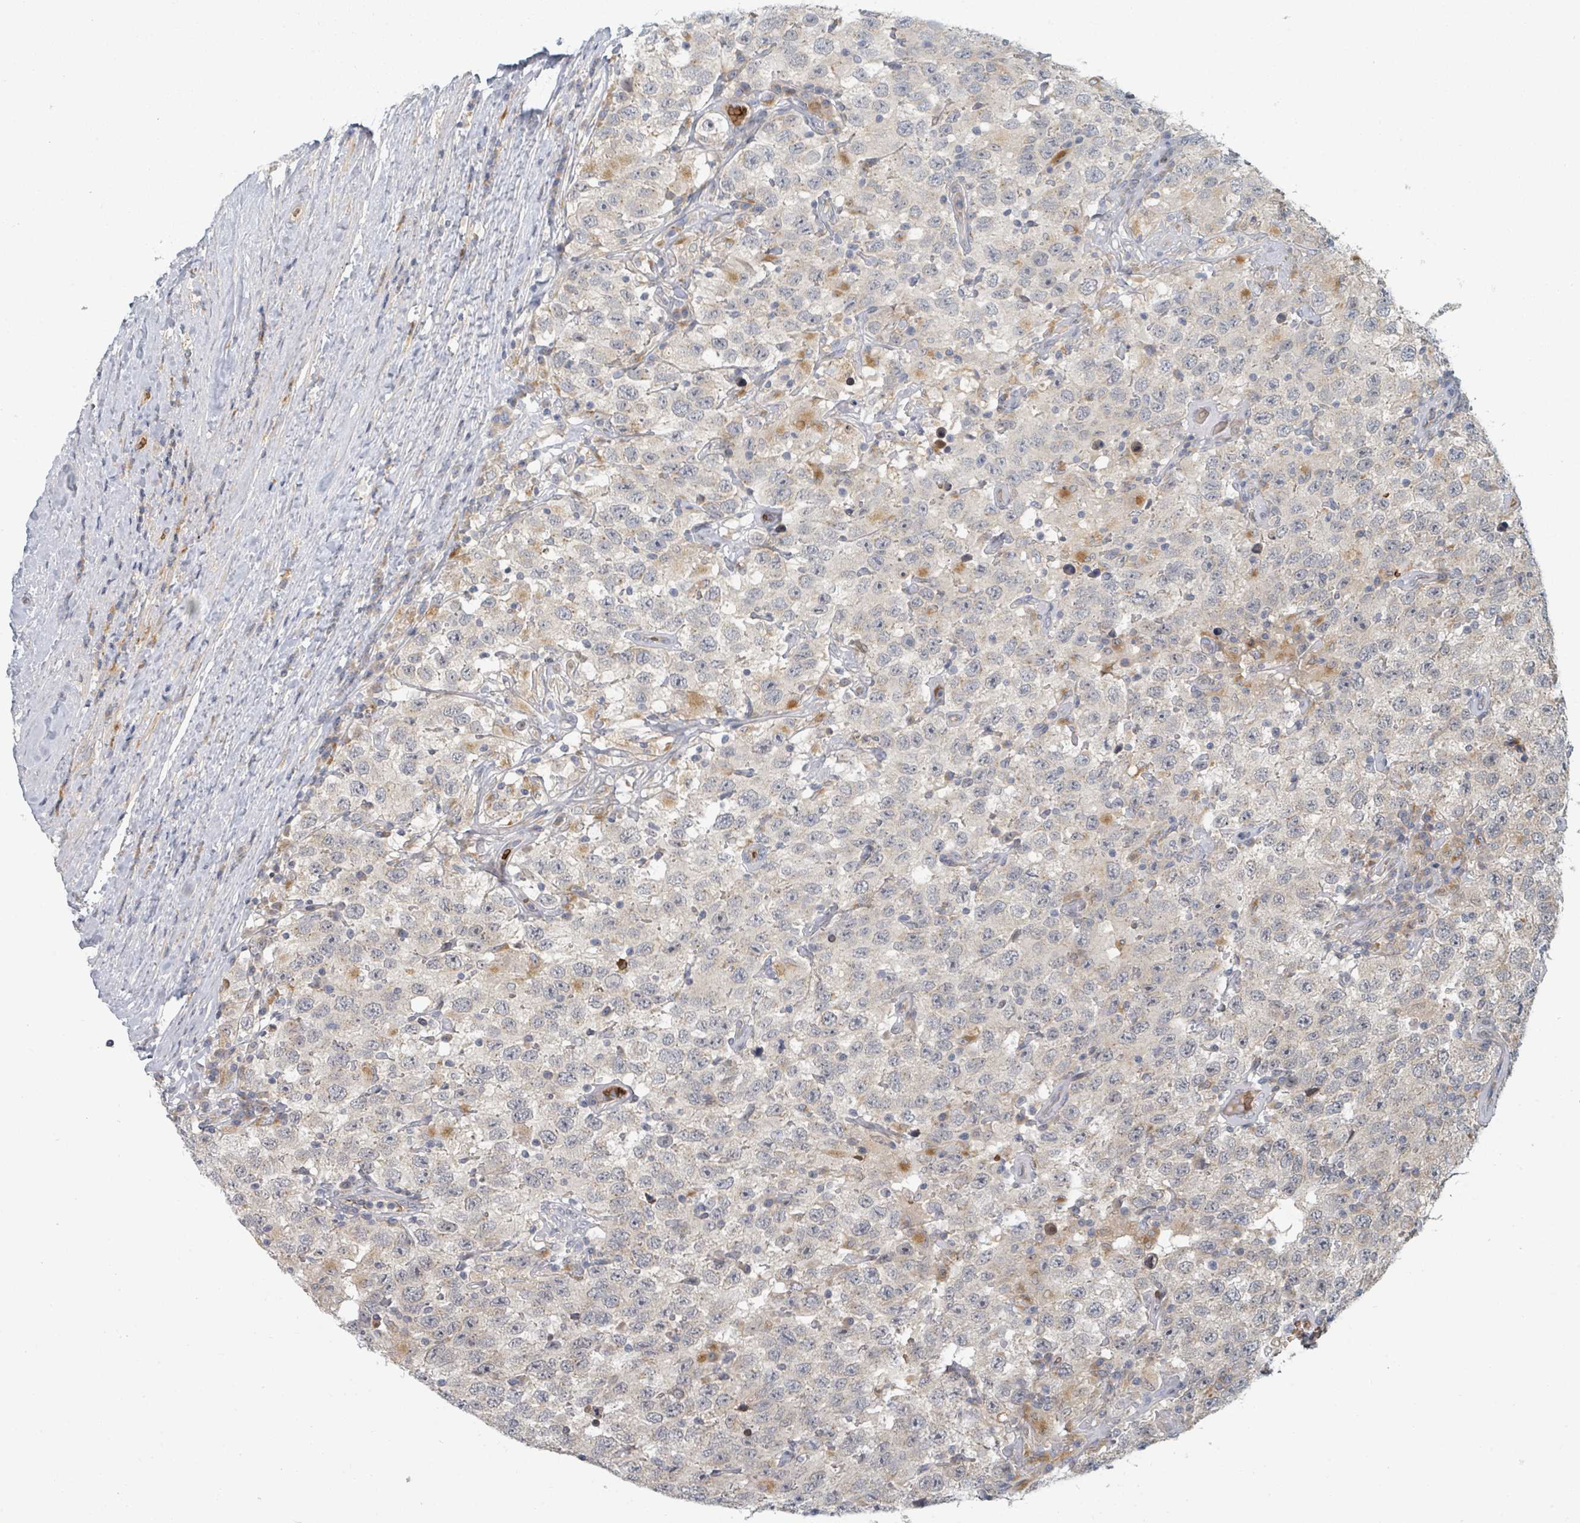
{"staining": {"intensity": "negative", "quantity": "none", "location": "none"}, "tissue": "testis cancer", "cell_type": "Tumor cells", "image_type": "cancer", "snomed": [{"axis": "morphology", "description": "Seminoma, NOS"}, {"axis": "topography", "description": "Testis"}], "caption": "DAB immunohistochemical staining of seminoma (testis) exhibits no significant staining in tumor cells.", "gene": "TRPC4AP", "patient": {"sex": "male", "age": 41}}